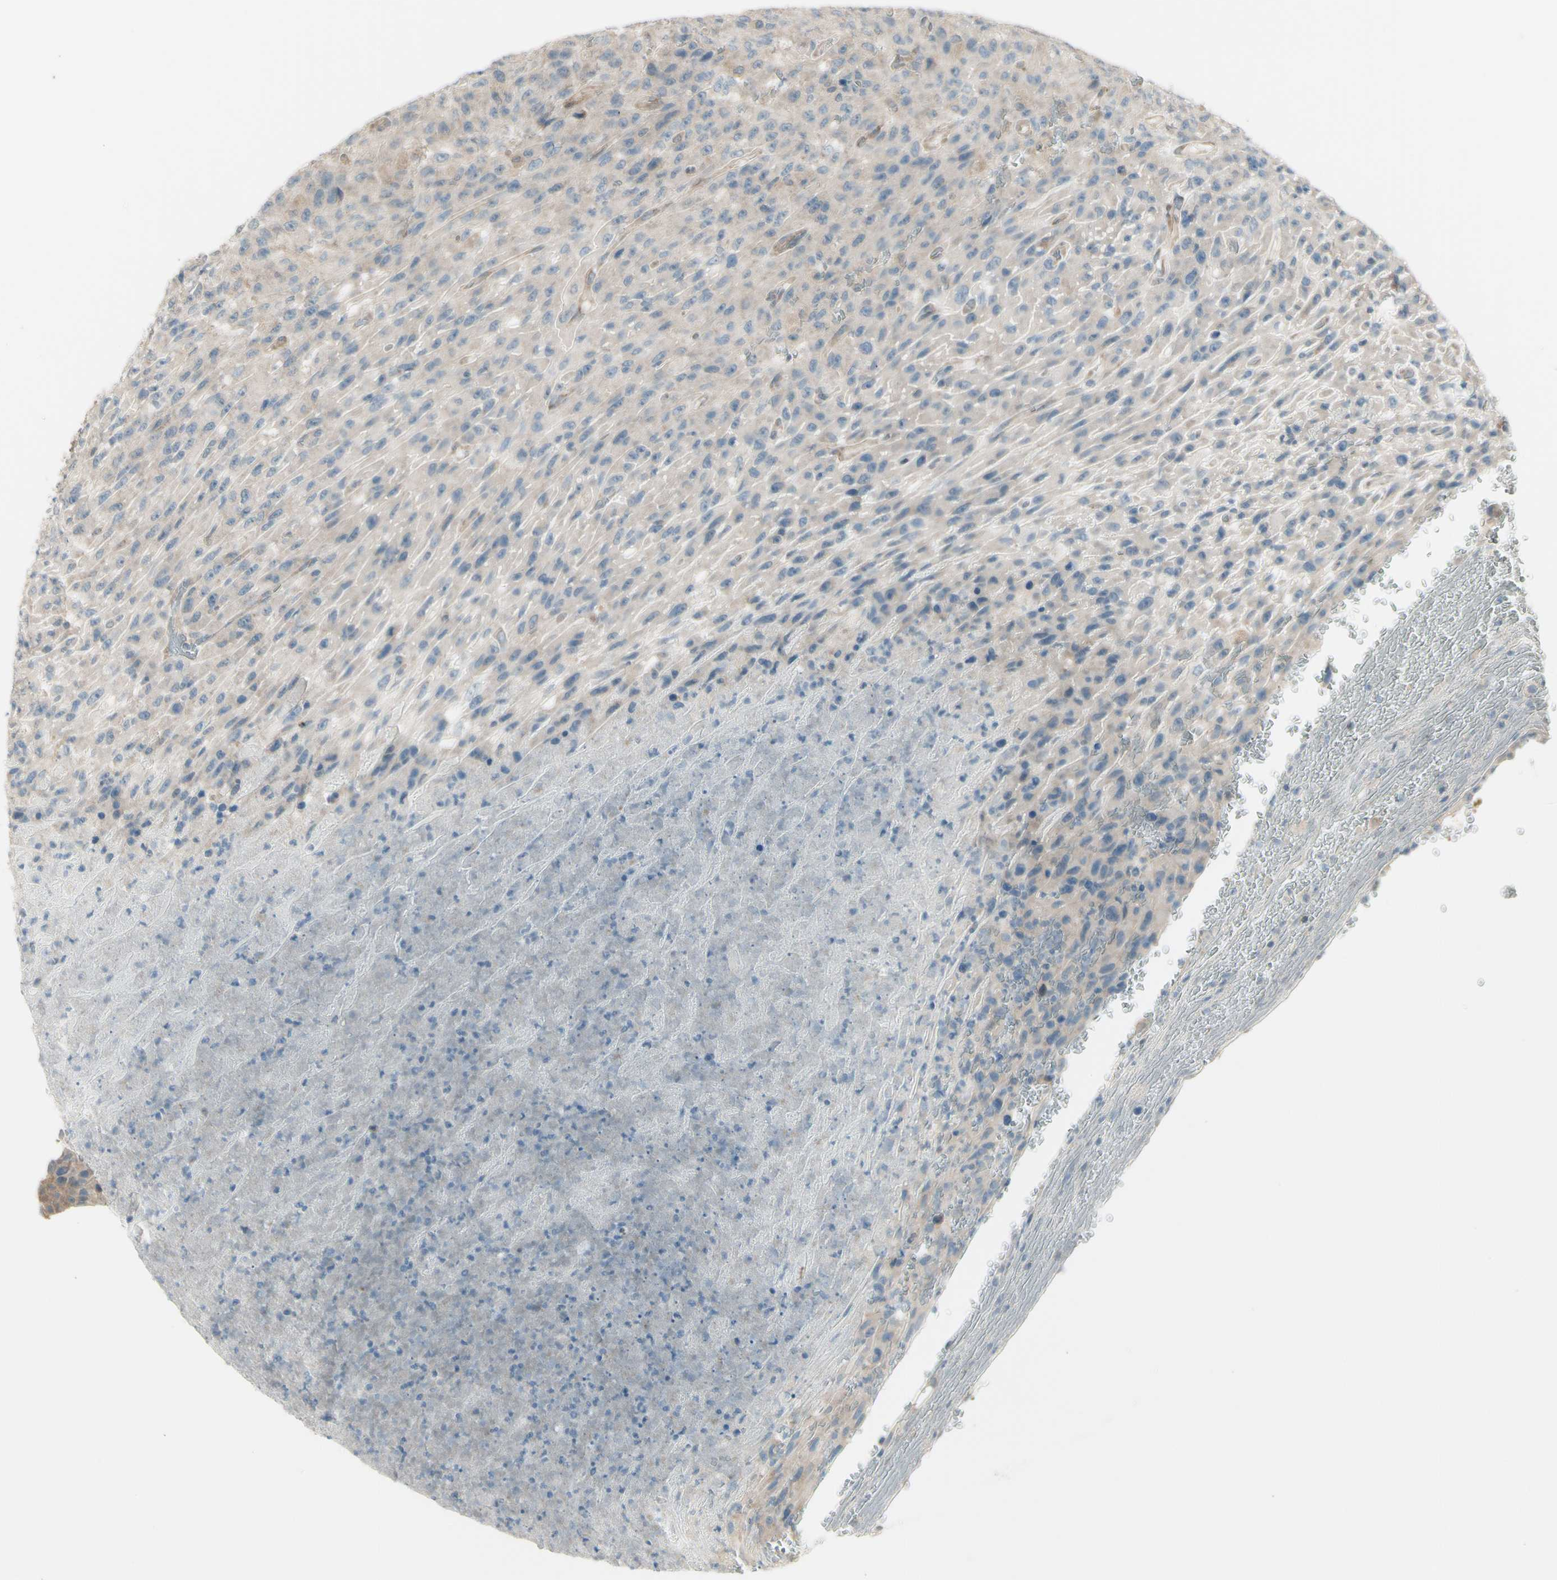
{"staining": {"intensity": "weak", "quantity": "25%-75%", "location": "cytoplasmic/membranous"}, "tissue": "urothelial cancer", "cell_type": "Tumor cells", "image_type": "cancer", "snomed": [{"axis": "morphology", "description": "Urothelial carcinoma, High grade"}, {"axis": "topography", "description": "Urinary bladder"}], "caption": "The image displays staining of urothelial cancer, revealing weak cytoplasmic/membranous protein expression (brown color) within tumor cells.", "gene": "NAXD", "patient": {"sex": "male", "age": 66}}